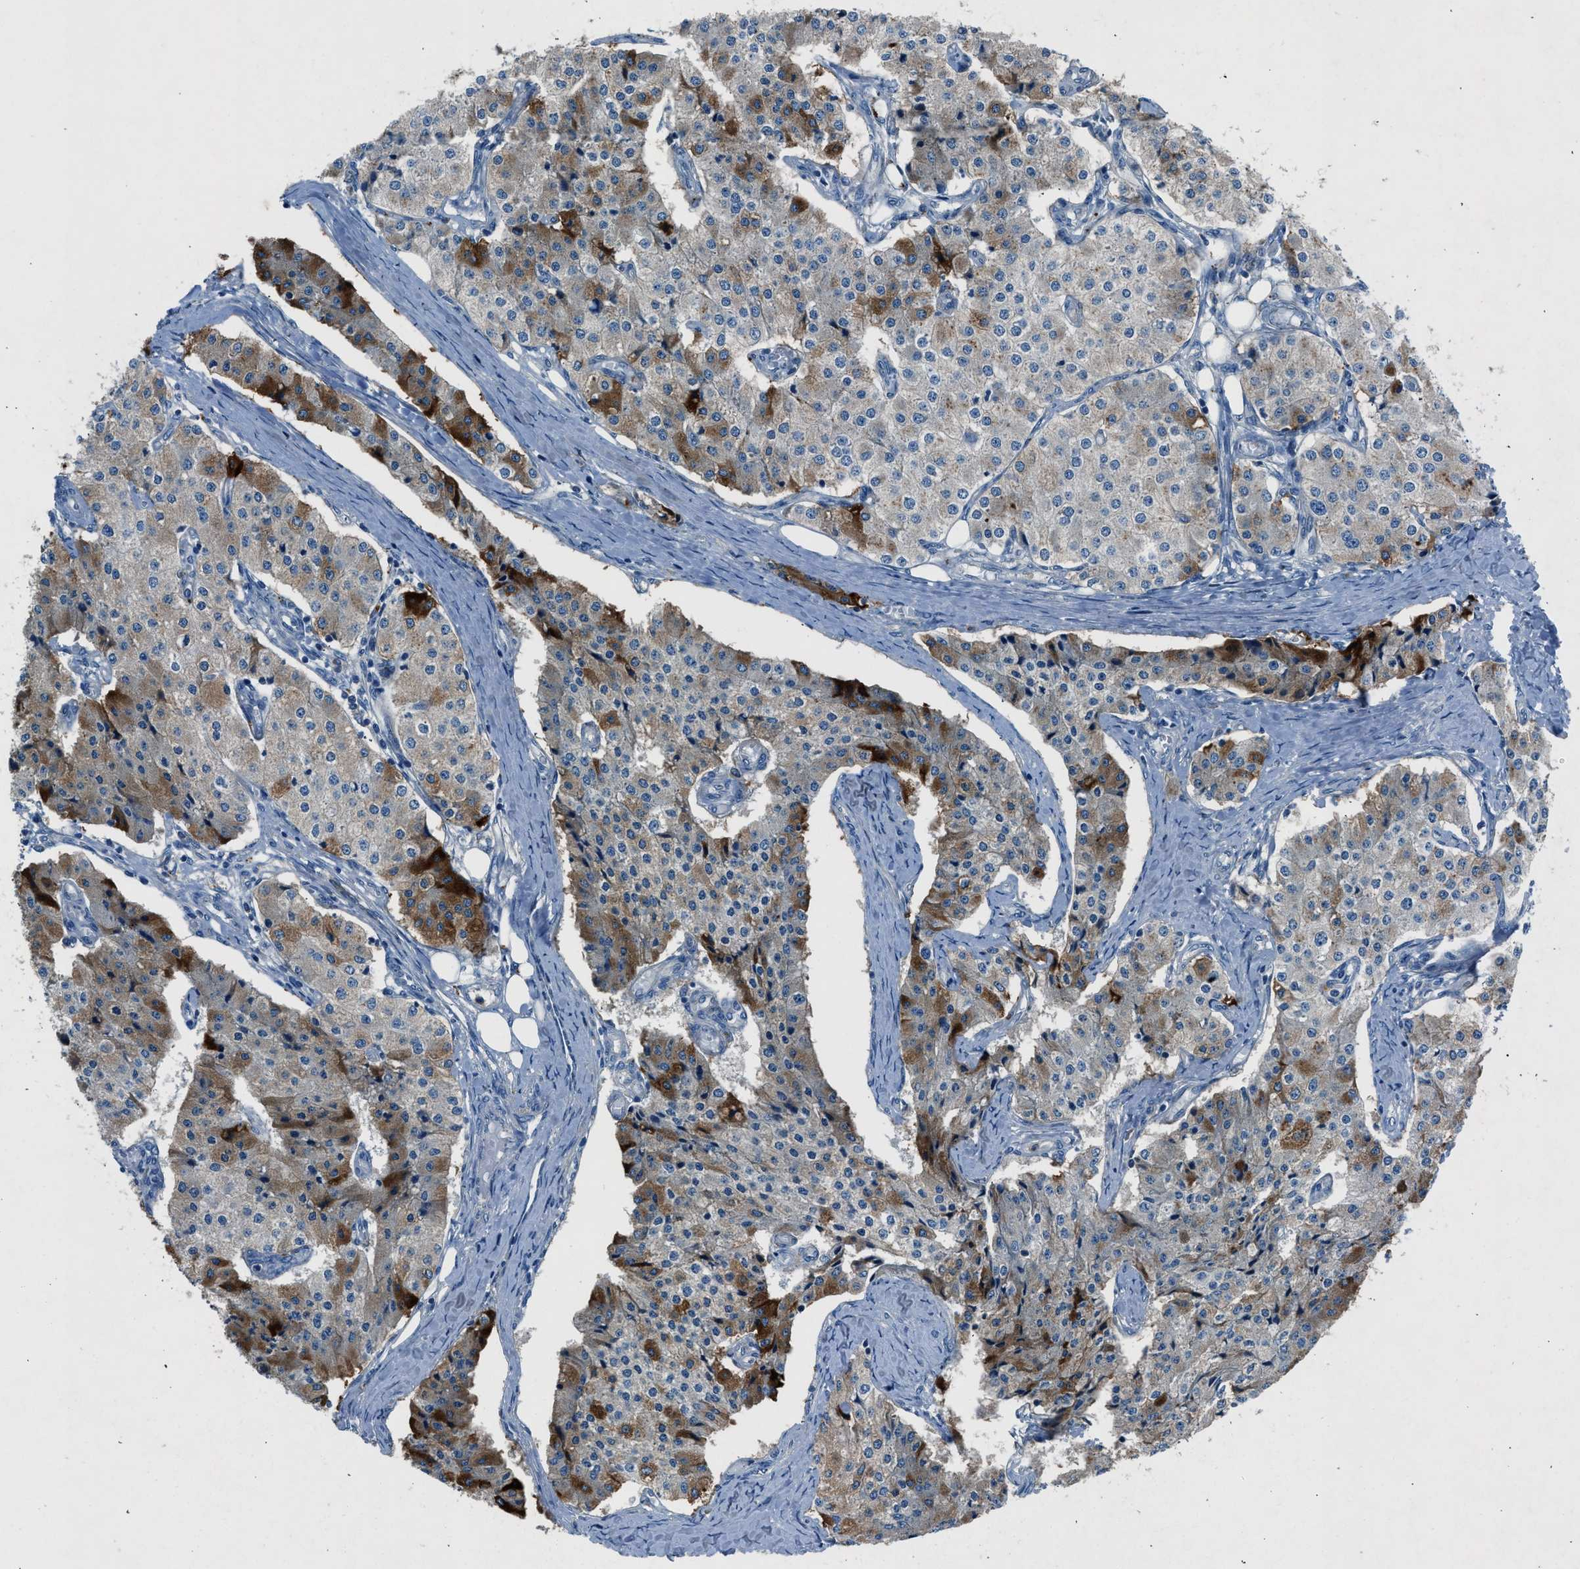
{"staining": {"intensity": "strong", "quantity": "25%-75%", "location": "cytoplasmic/membranous"}, "tissue": "carcinoid", "cell_type": "Tumor cells", "image_type": "cancer", "snomed": [{"axis": "morphology", "description": "Carcinoid, malignant, NOS"}, {"axis": "topography", "description": "Colon"}], "caption": "Human carcinoid stained with a brown dye exhibits strong cytoplasmic/membranous positive positivity in approximately 25%-75% of tumor cells.", "gene": "BMP1", "patient": {"sex": "female", "age": 52}}